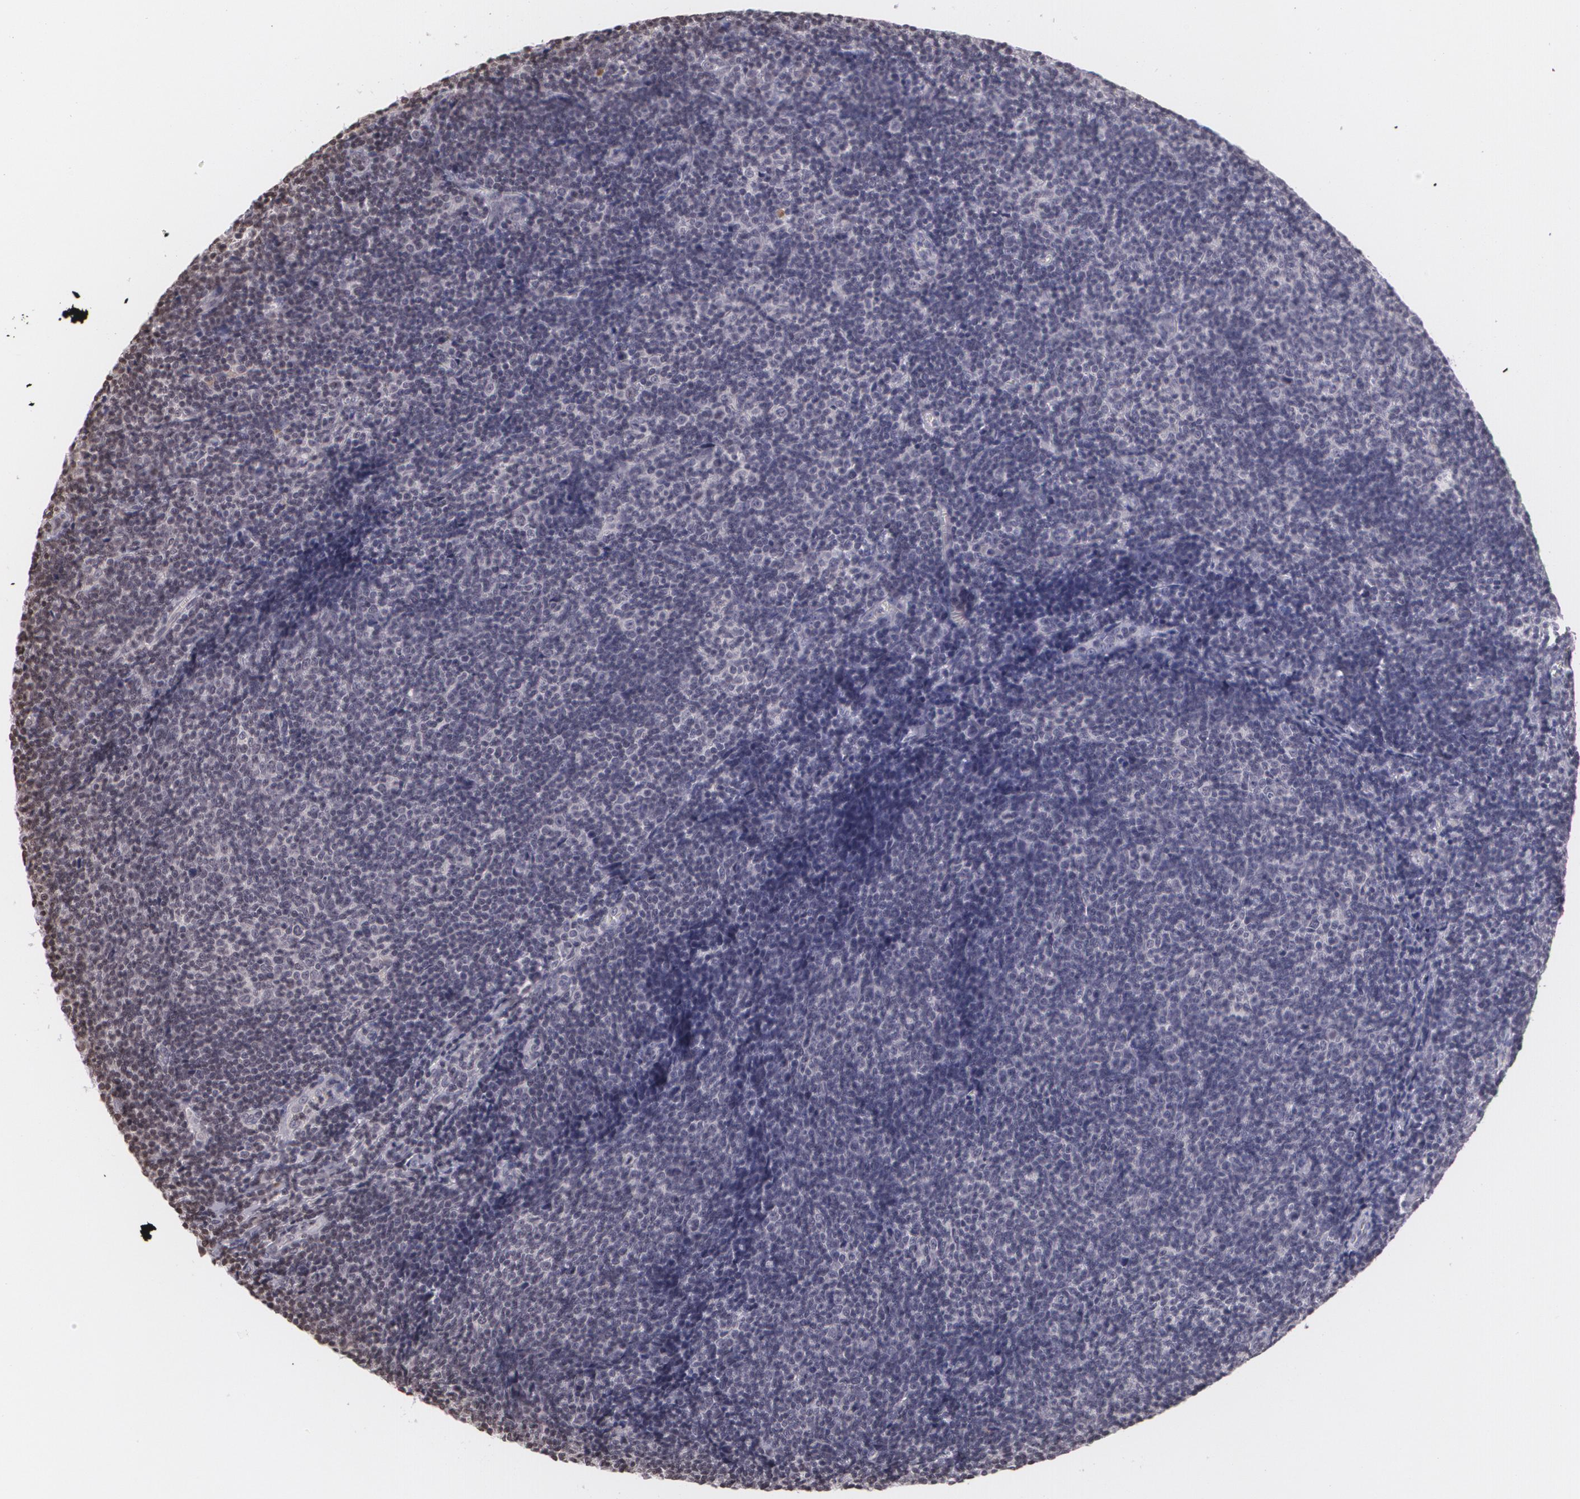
{"staining": {"intensity": "negative", "quantity": "none", "location": "none"}, "tissue": "lymphoma", "cell_type": "Tumor cells", "image_type": "cancer", "snomed": [{"axis": "morphology", "description": "Malignant lymphoma, non-Hodgkin's type, Low grade"}, {"axis": "topography", "description": "Lymph node"}], "caption": "IHC photomicrograph of neoplastic tissue: lymphoma stained with DAB (3,3'-diaminobenzidine) demonstrates no significant protein staining in tumor cells. (DAB (3,3'-diaminobenzidine) IHC visualized using brightfield microscopy, high magnification).", "gene": "MUC1", "patient": {"sex": "male", "age": 49}}